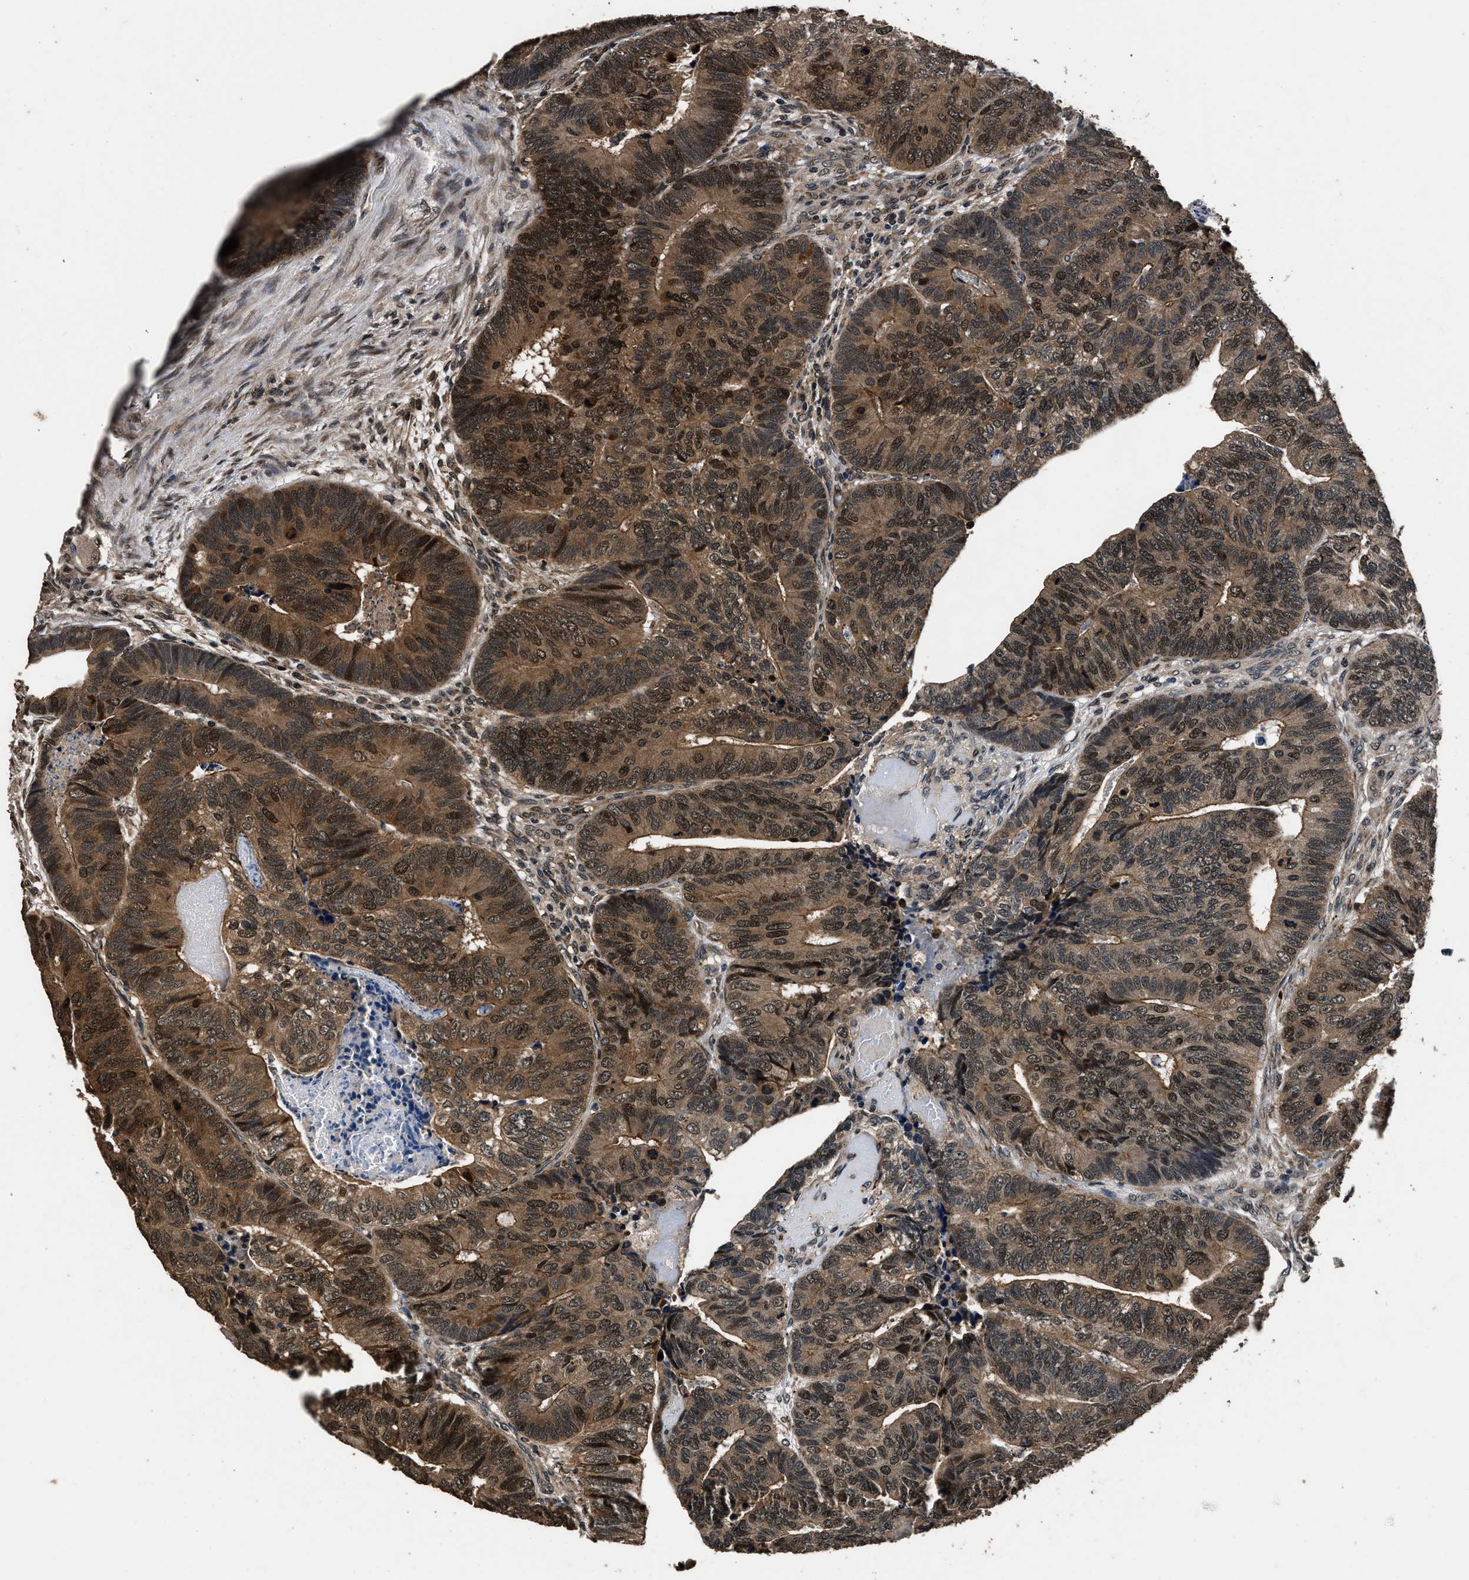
{"staining": {"intensity": "moderate", "quantity": ">75%", "location": "cytoplasmic/membranous,nuclear"}, "tissue": "colorectal cancer", "cell_type": "Tumor cells", "image_type": "cancer", "snomed": [{"axis": "morphology", "description": "Adenocarcinoma, NOS"}, {"axis": "topography", "description": "Colon"}], "caption": "Immunohistochemical staining of human colorectal adenocarcinoma reveals moderate cytoplasmic/membranous and nuclear protein expression in approximately >75% of tumor cells.", "gene": "CSTF1", "patient": {"sex": "female", "age": 67}}